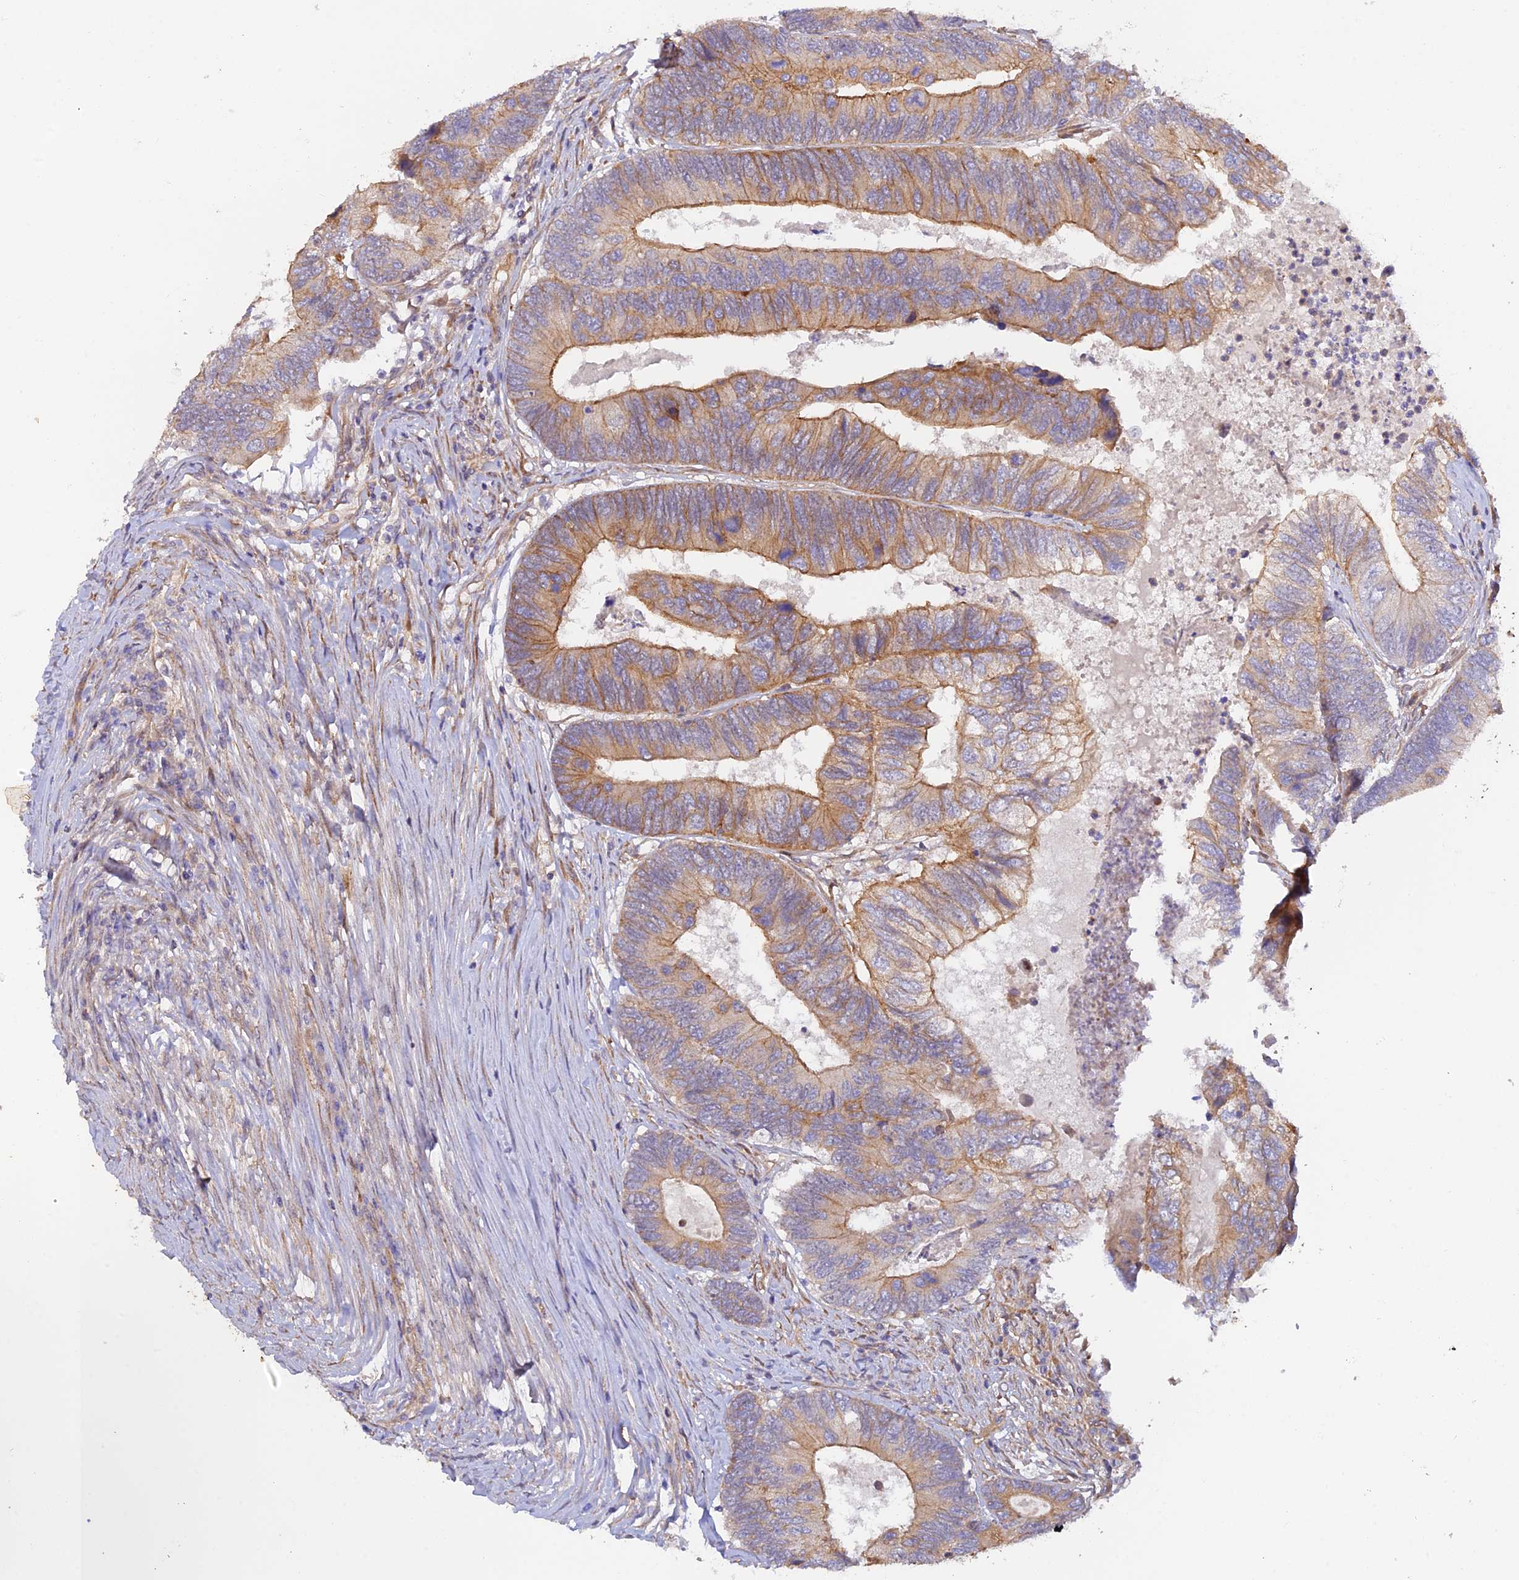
{"staining": {"intensity": "moderate", "quantity": "25%-75%", "location": "cytoplasmic/membranous"}, "tissue": "colorectal cancer", "cell_type": "Tumor cells", "image_type": "cancer", "snomed": [{"axis": "morphology", "description": "Adenocarcinoma, NOS"}, {"axis": "topography", "description": "Colon"}], "caption": "Moderate cytoplasmic/membranous protein staining is appreciated in about 25%-75% of tumor cells in adenocarcinoma (colorectal).", "gene": "MYO9A", "patient": {"sex": "female", "age": 67}}